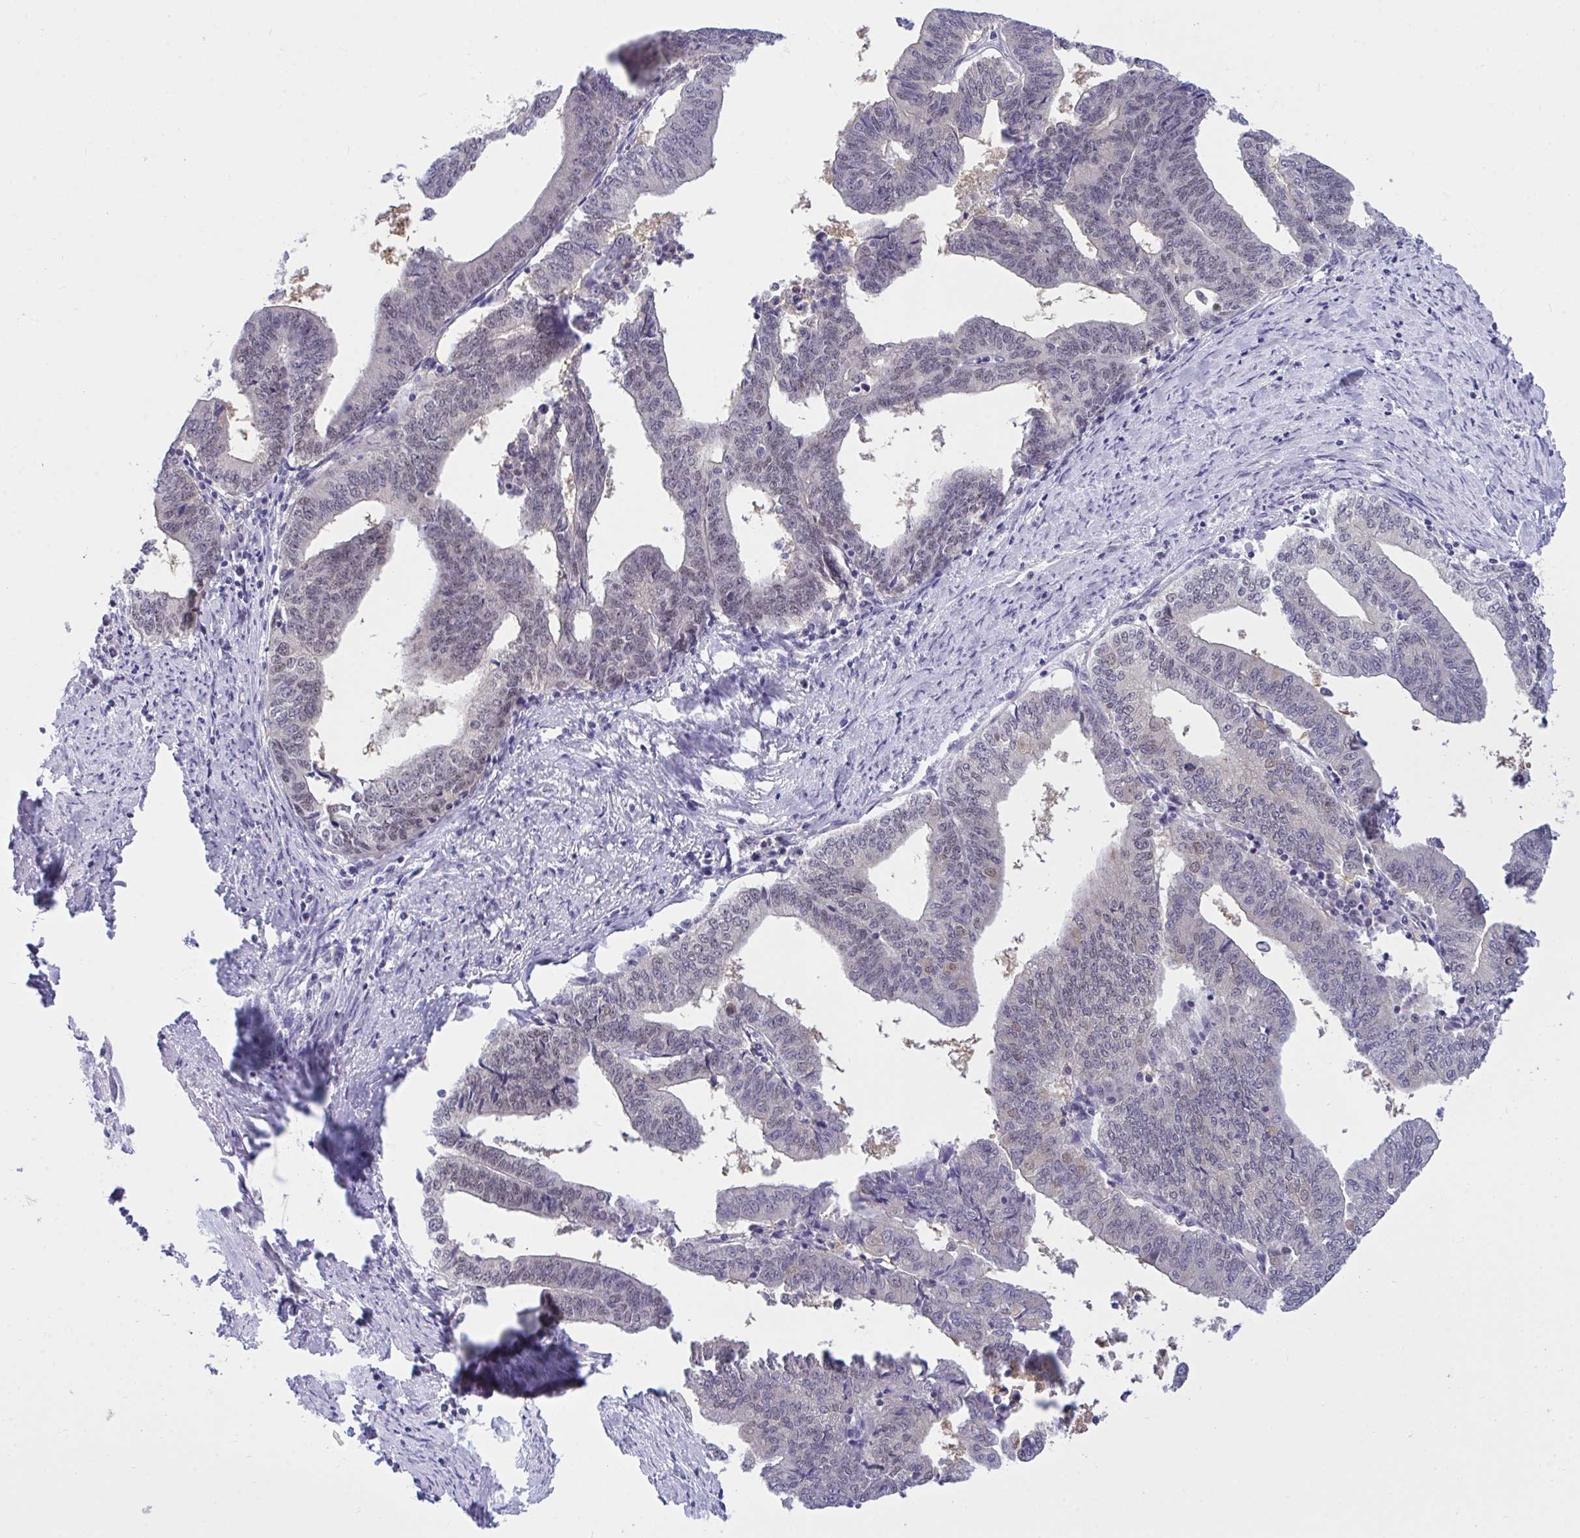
{"staining": {"intensity": "weak", "quantity": "<25%", "location": "nuclear"}, "tissue": "endometrial cancer", "cell_type": "Tumor cells", "image_type": "cancer", "snomed": [{"axis": "morphology", "description": "Adenocarcinoma, NOS"}, {"axis": "topography", "description": "Endometrium"}], "caption": "Tumor cells show no significant protein expression in endometrial cancer (adenocarcinoma).", "gene": "THOP1", "patient": {"sex": "female", "age": 65}}